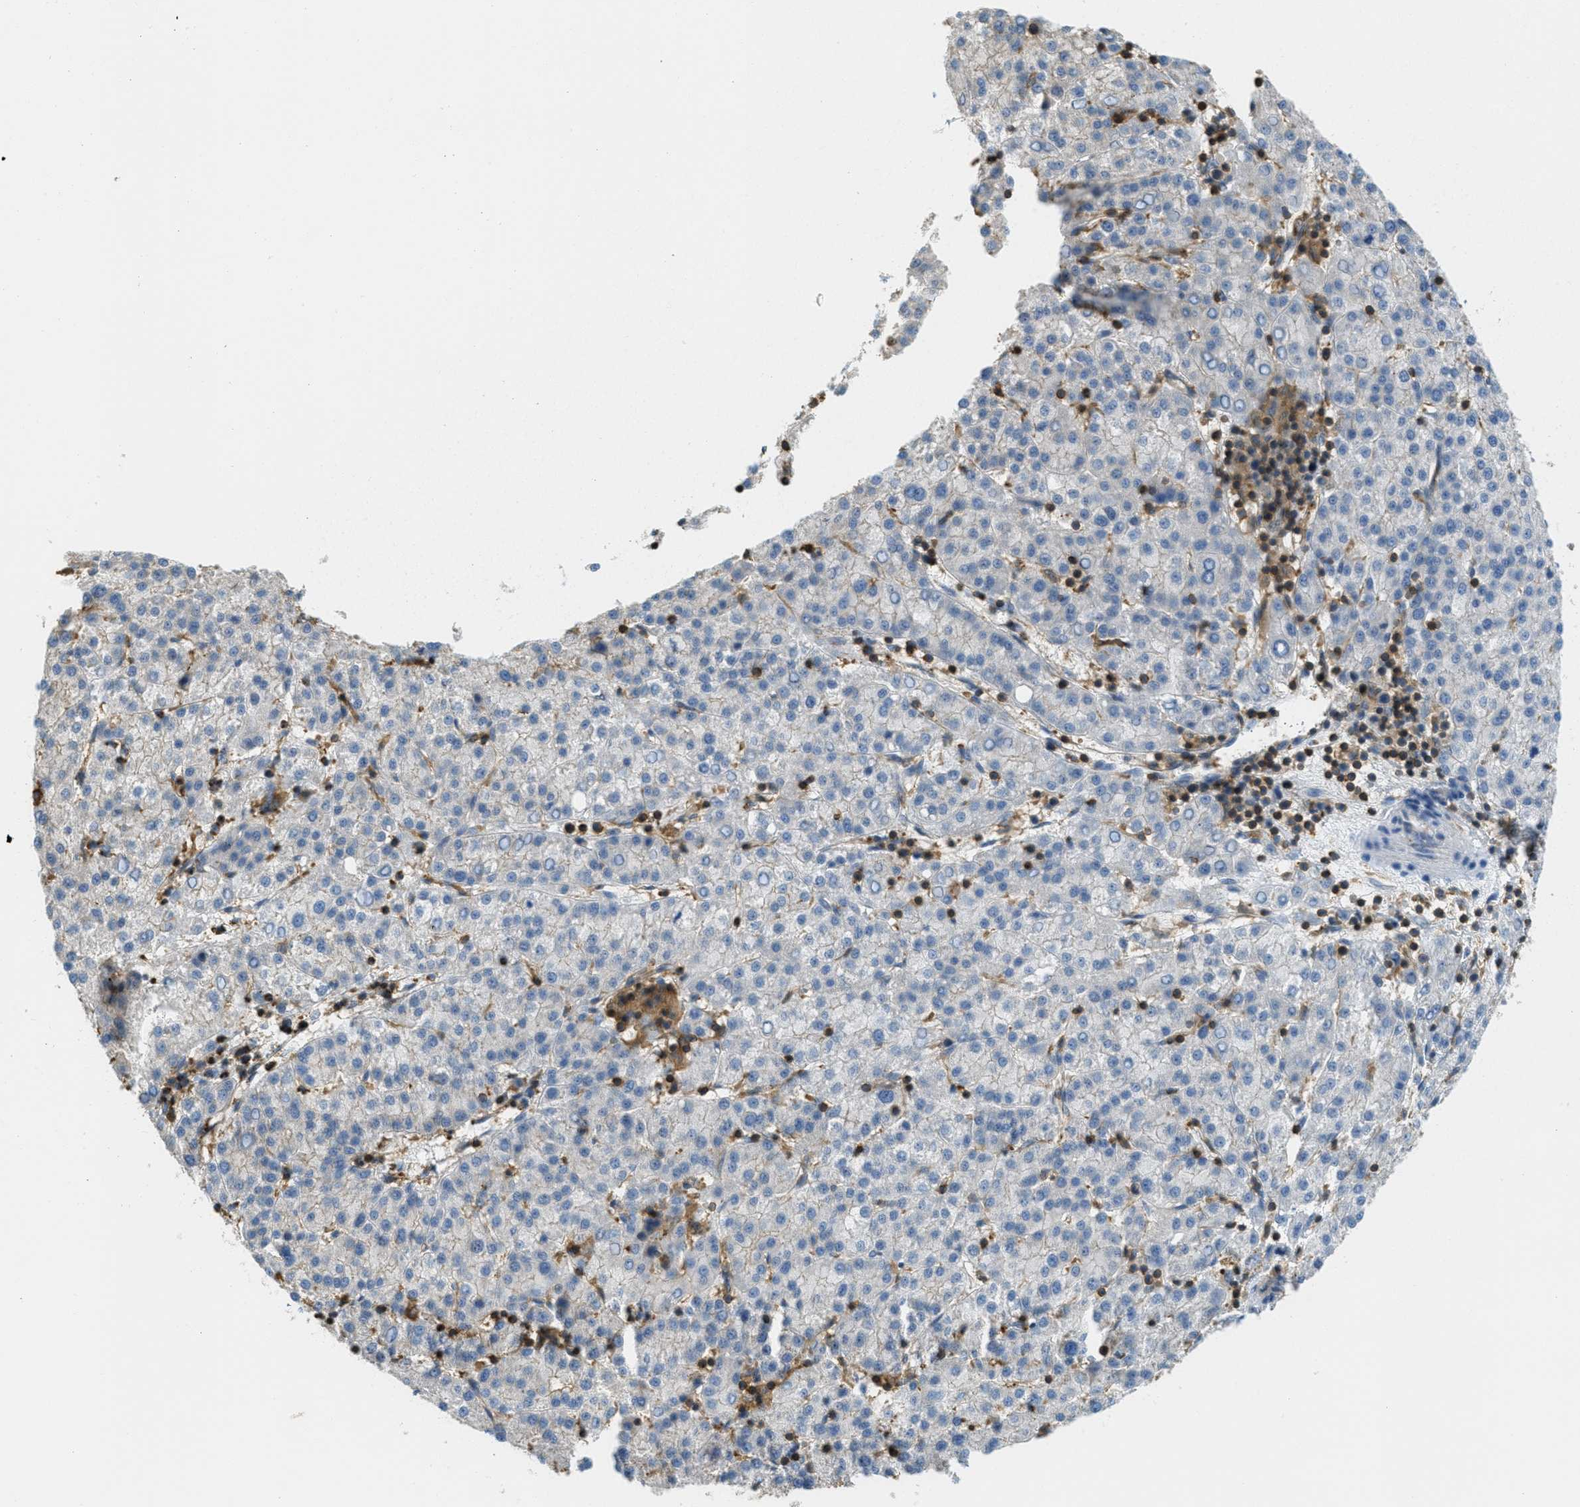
{"staining": {"intensity": "negative", "quantity": "none", "location": "none"}, "tissue": "liver cancer", "cell_type": "Tumor cells", "image_type": "cancer", "snomed": [{"axis": "morphology", "description": "Carcinoma, Hepatocellular, NOS"}, {"axis": "topography", "description": "Liver"}], "caption": "An immunohistochemistry image of liver cancer is shown. There is no staining in tumor cells of liver cancer. Brightfield microscopy of immunohistochemistry (IHC) stained with DAB (brown) and hematoxylin (blue), captured at high magnification.", "gene": "GRIK2", "patient": {"sex": "female", "age": 58}}